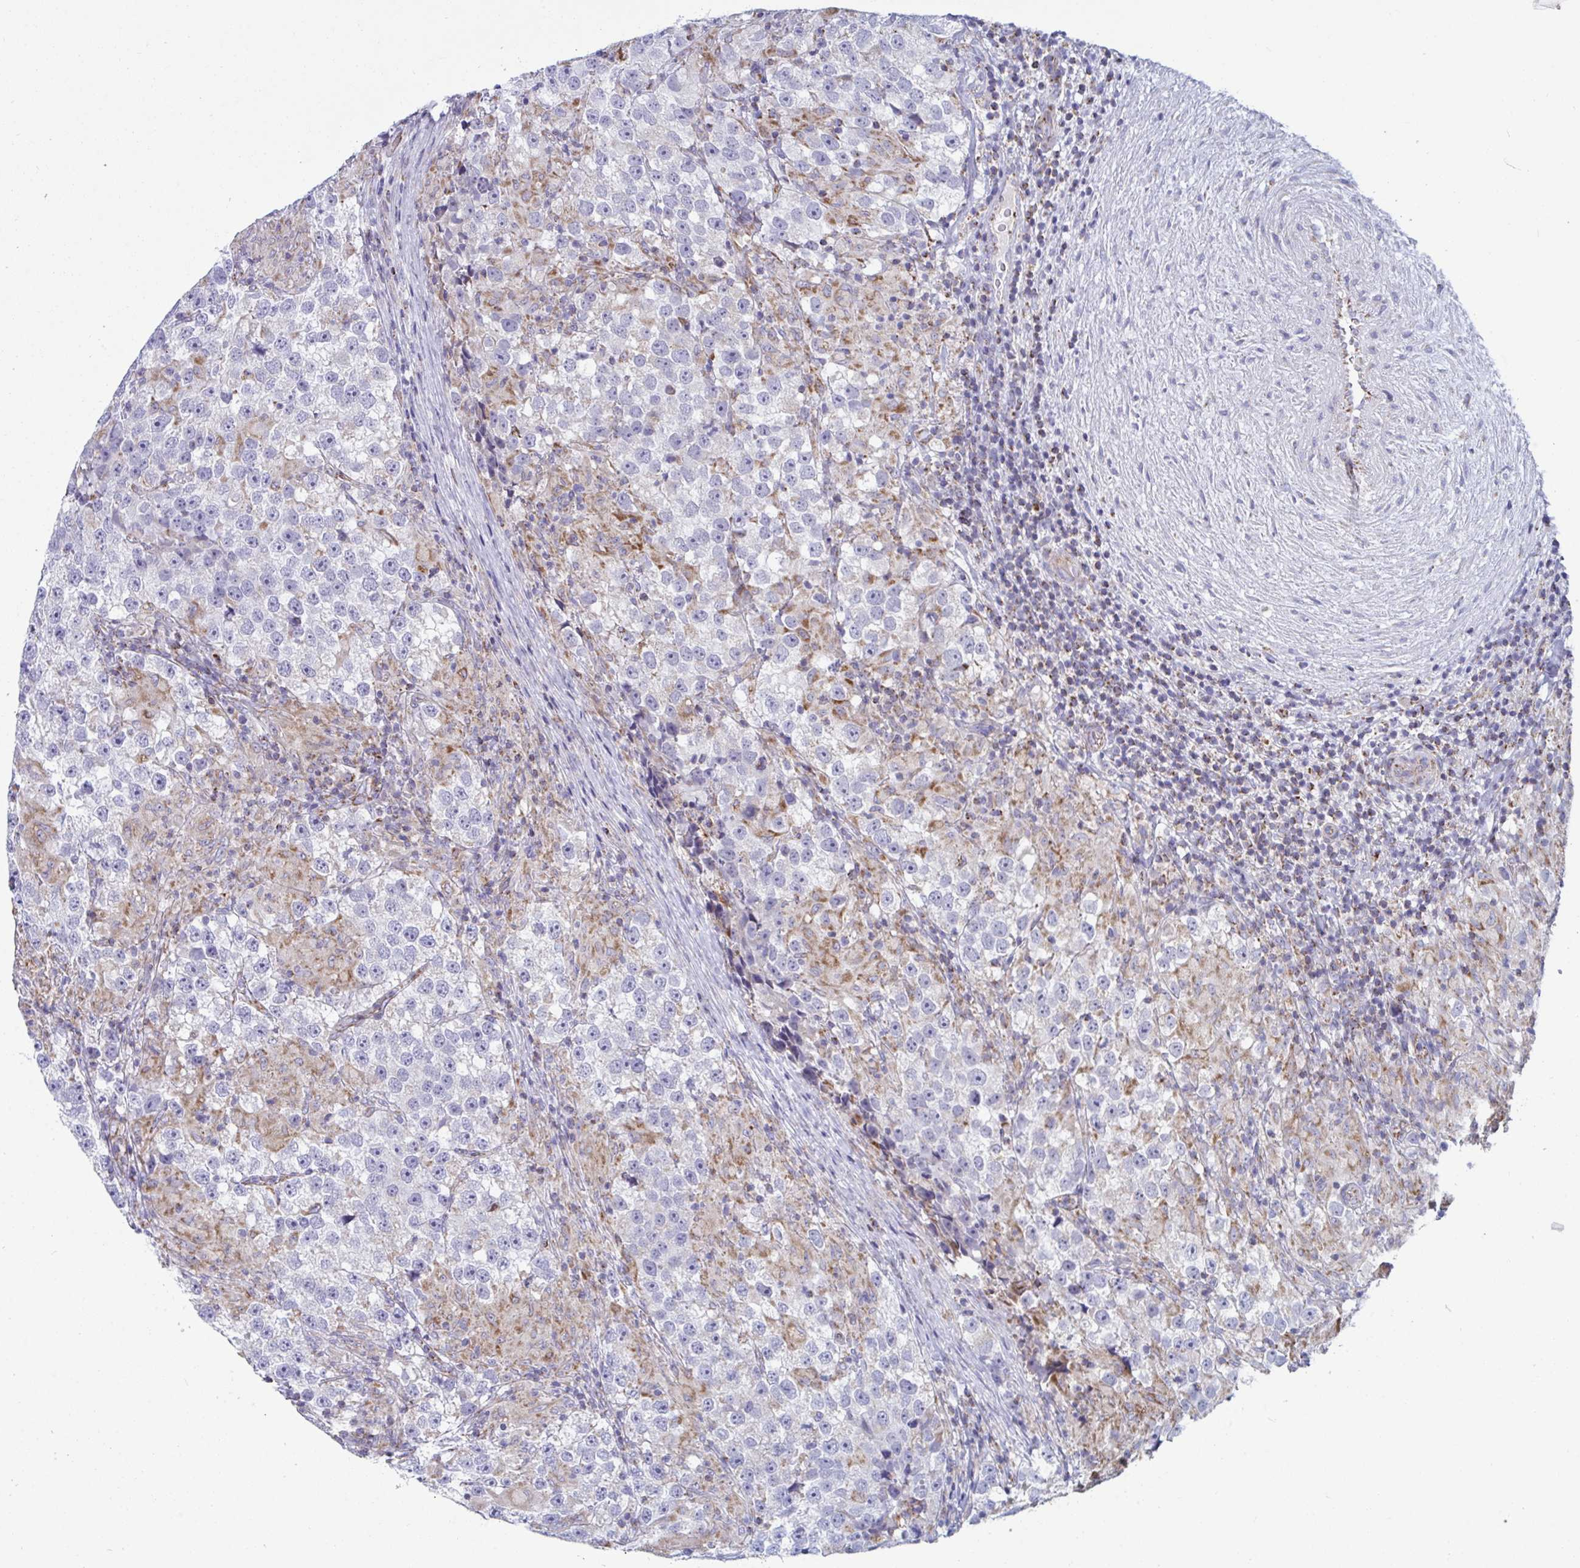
{"staining": {"intensity": "negative", "quantity": "none", "location": "none"}, "tissue": "testis cancer", "cell_type": "Tumor cells", "image_type": "cancer", "snomed": [{"axis": "morphology", "description": "Seminoma, NOS"}, {"axis": "topography", "description": "Testis"}], "caption": "This is an IHC image of human testis seminoma. There is no expression in tumor cells.", "gene": "BCAT2", "patient": {"sex": "male", "age": 46}}